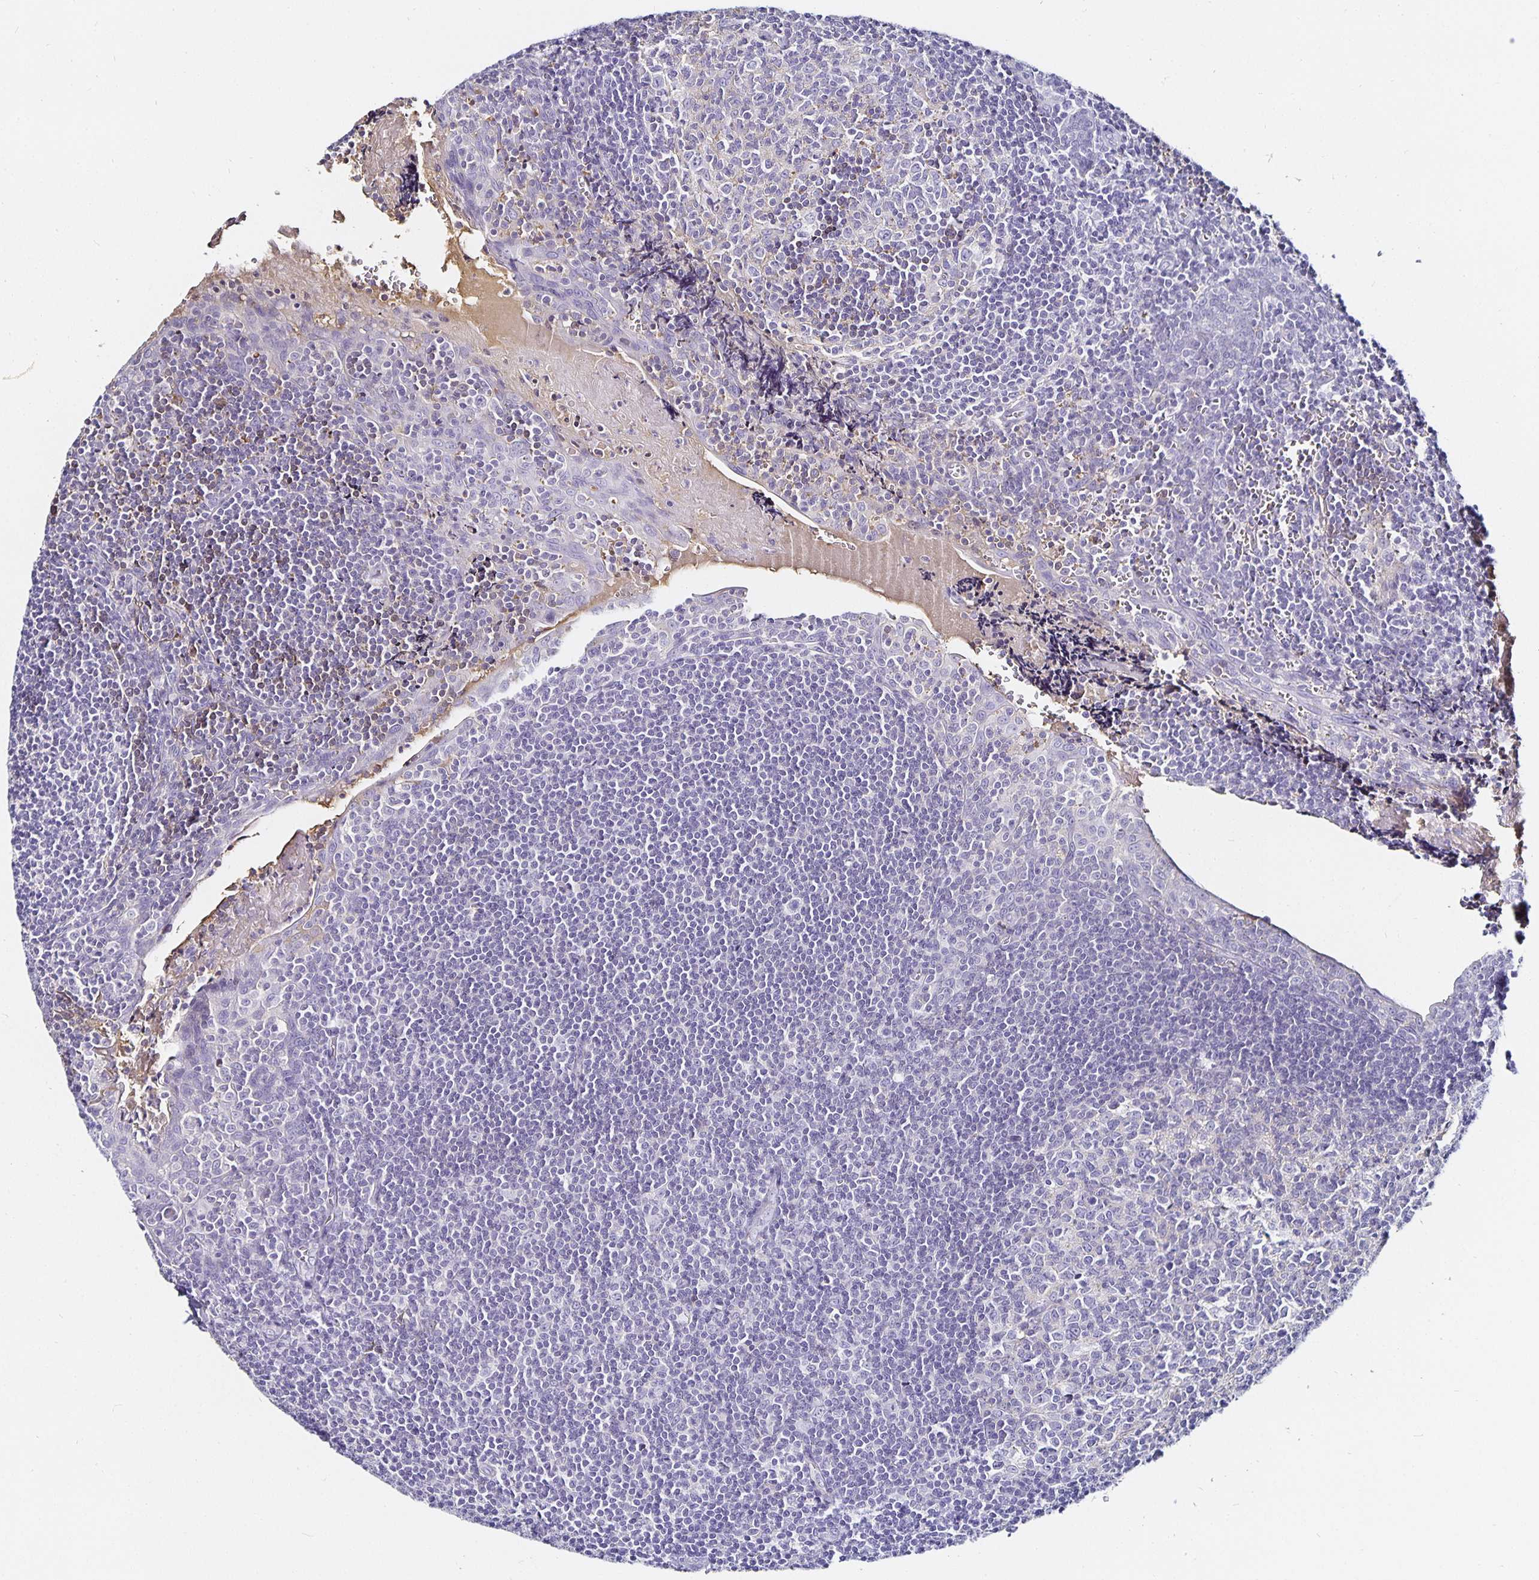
{"staining": {"intensity": "negative", "quantity": "none", "location": "none"}, "tissue": "tonsil", "cell_type": "Germinal center cells", "image_type": "normal", "snomed": [{"axis": "morphology", "description": "Normal tissue, NOS"}, {"axis": "morphology", "description": "Inflammation, NOS"}, {"axis": "topography", "description": "Tonsil"}], "caption": "Germinal center cells show no significant expression in unremarkable tonsil. (IHC, brightfield microscopy, high magnification).", "gene": "TTR", "patient": {"sex": "female", "age": 31}}